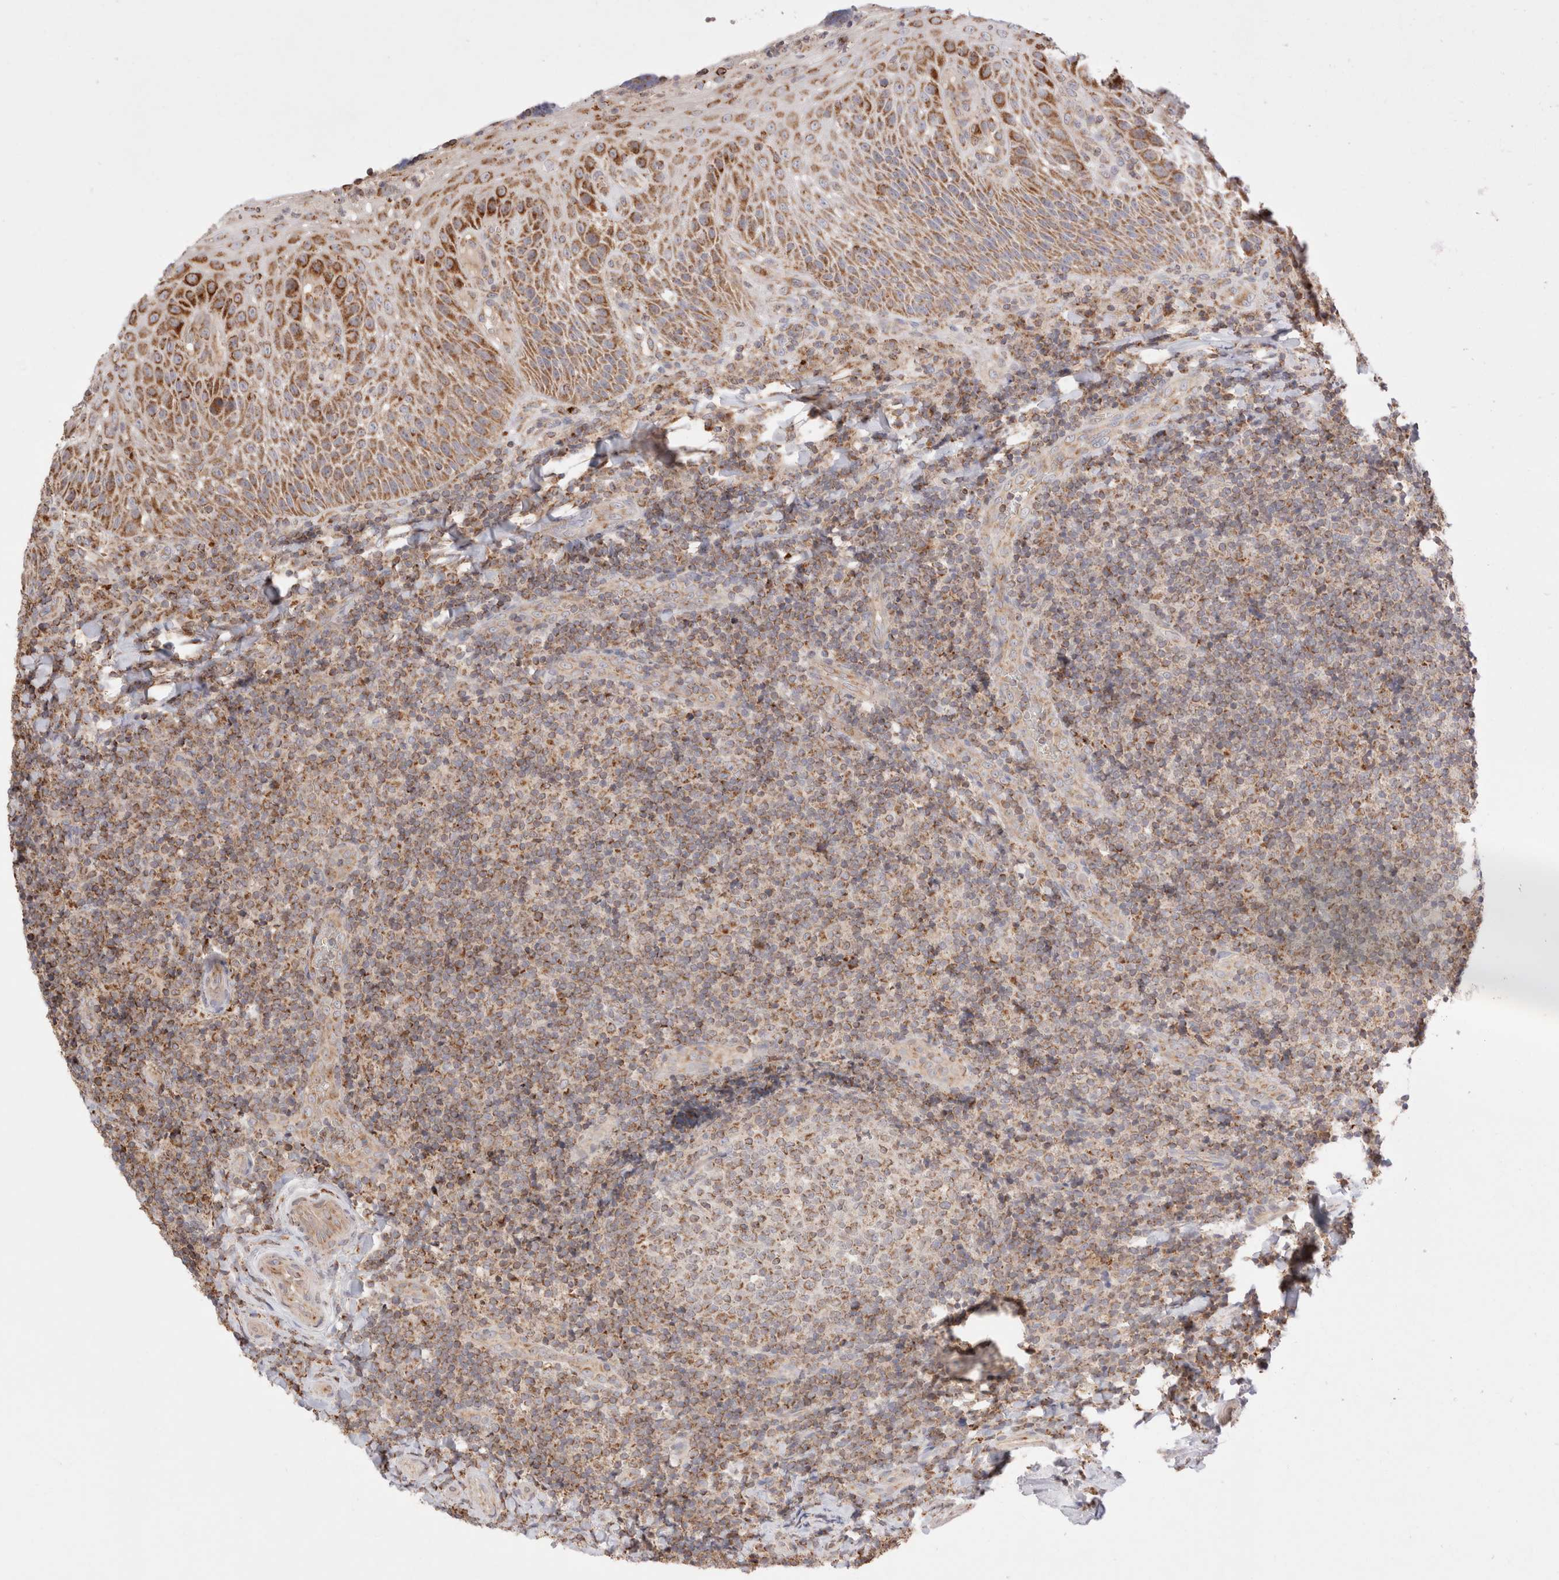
{"staining": {"intensity": "moderate", "quantity": ">75%", "location": "cytoplasmic/membranous"}, "tissue": "tonsil", "cell_type": "Germinal center cells", "image_type": "normal", "snomed": [{"axis": "morphology", "description": "Normal tissue, NOS"}, {"axis": "topography", "description": "Tonsil"}], "caption": "Immunohistochemical staining of unremarkable tonsil reveals >75% levels of moderate cytoplasmic/membranous protein expression in about >75% of germinal center cells.", "gene": "TMPPE", "patient": {"sex": "male", "age": 37}}